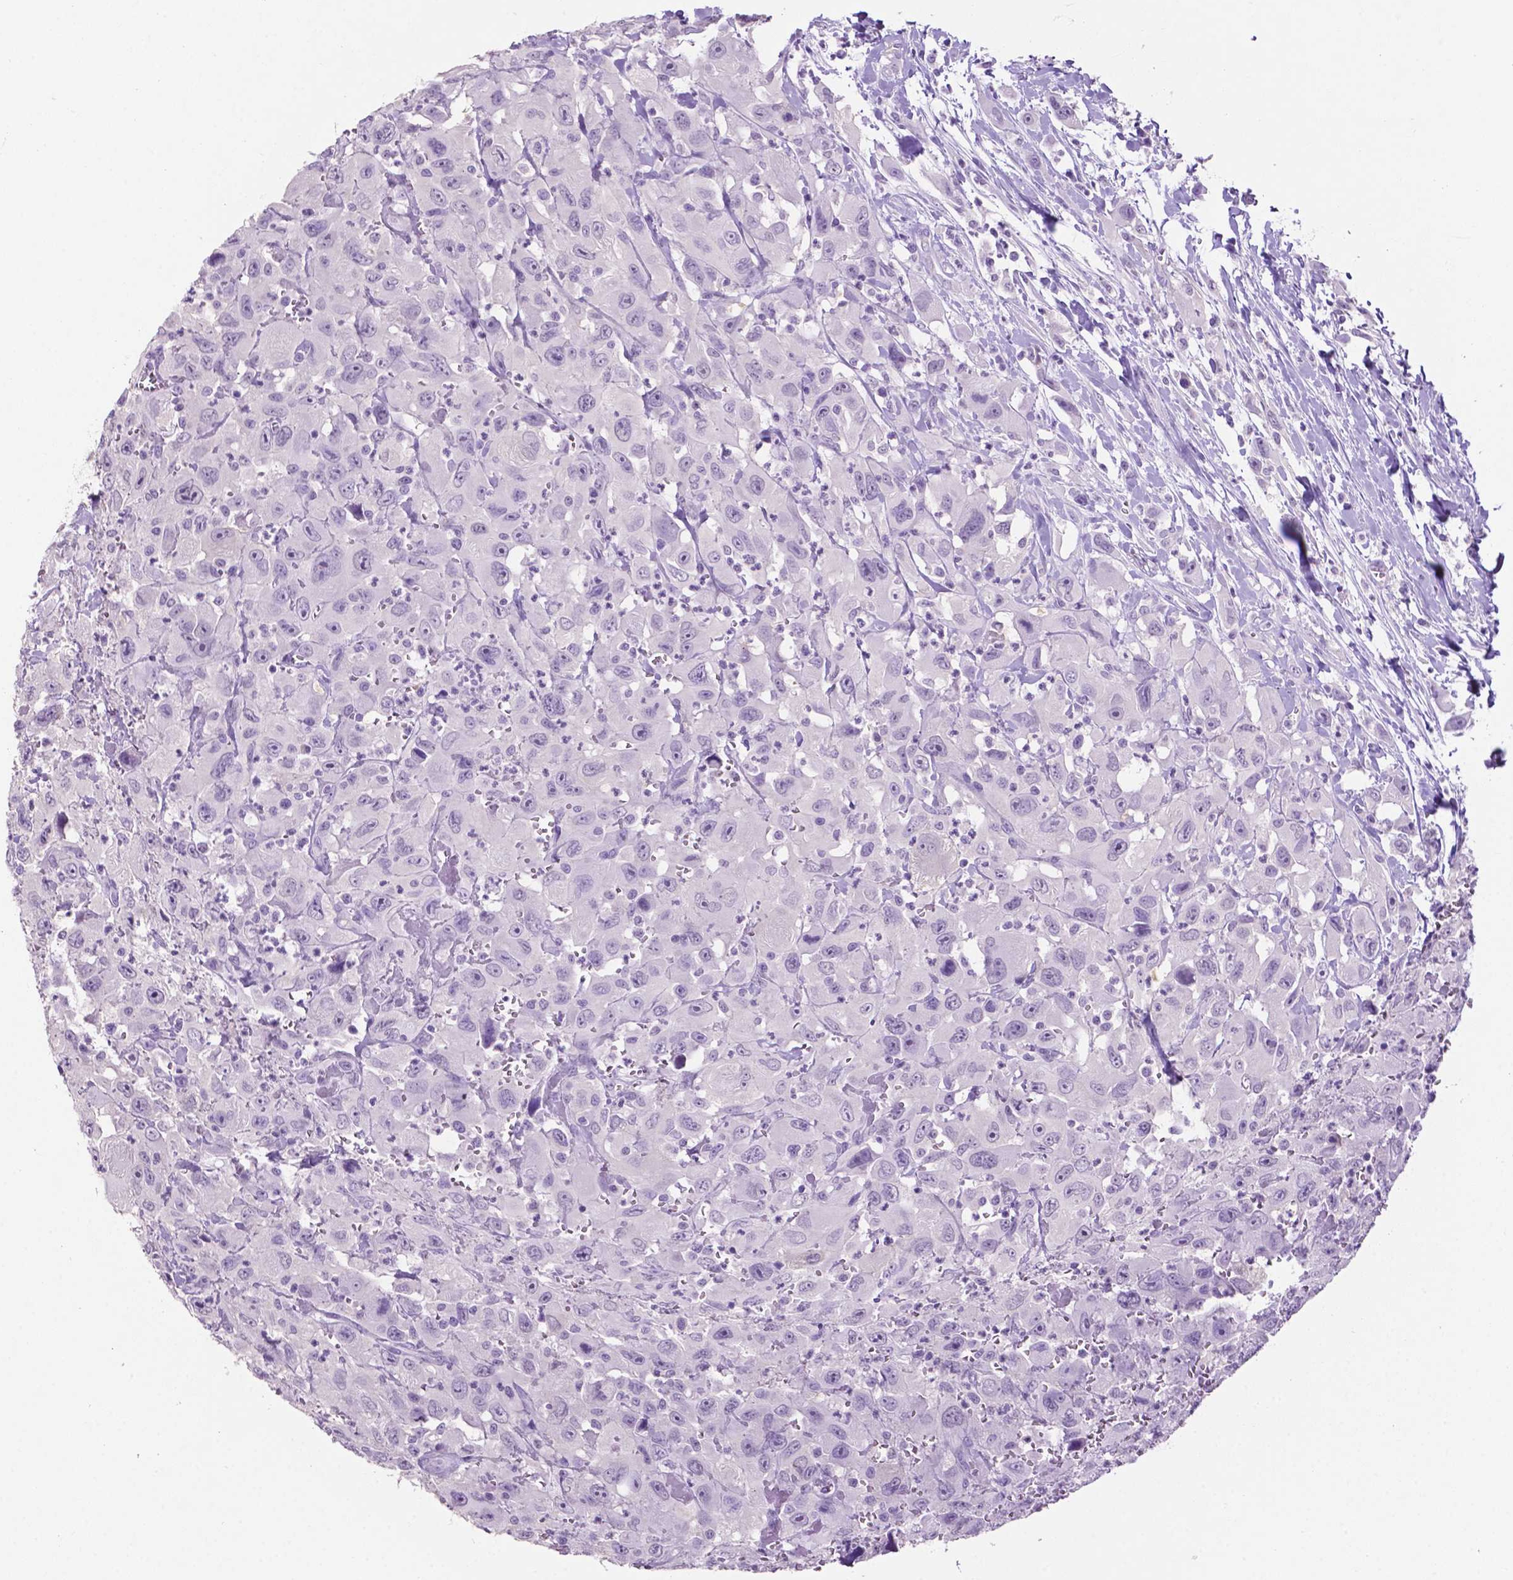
{"staining": {"intensity": "negative", "quantity": "none", "location": "none"}, "tissue": "head and neck cancer", "cell_type": "Tumor cells", "image_type": "cancer", "snomed": [{"axis": "morphology", "description": "Squamous cell carcinoma, NOS"}, {"axis": "morphology", "description": "Squamous cell carcinoma, metastatic, NOS"}, {"axis": "topography", "description": "Oral tissue"}, {"axis": "topography", "description": "Head-Neck"}], "caption": "This is an immunohistochemistry photomicrograph of human head and neck cancer (squamous cell carcinoma). There is no positivity in tumor cells.", "gene": "PHGR1", "patient": {"sex": "female", "age": 85}}